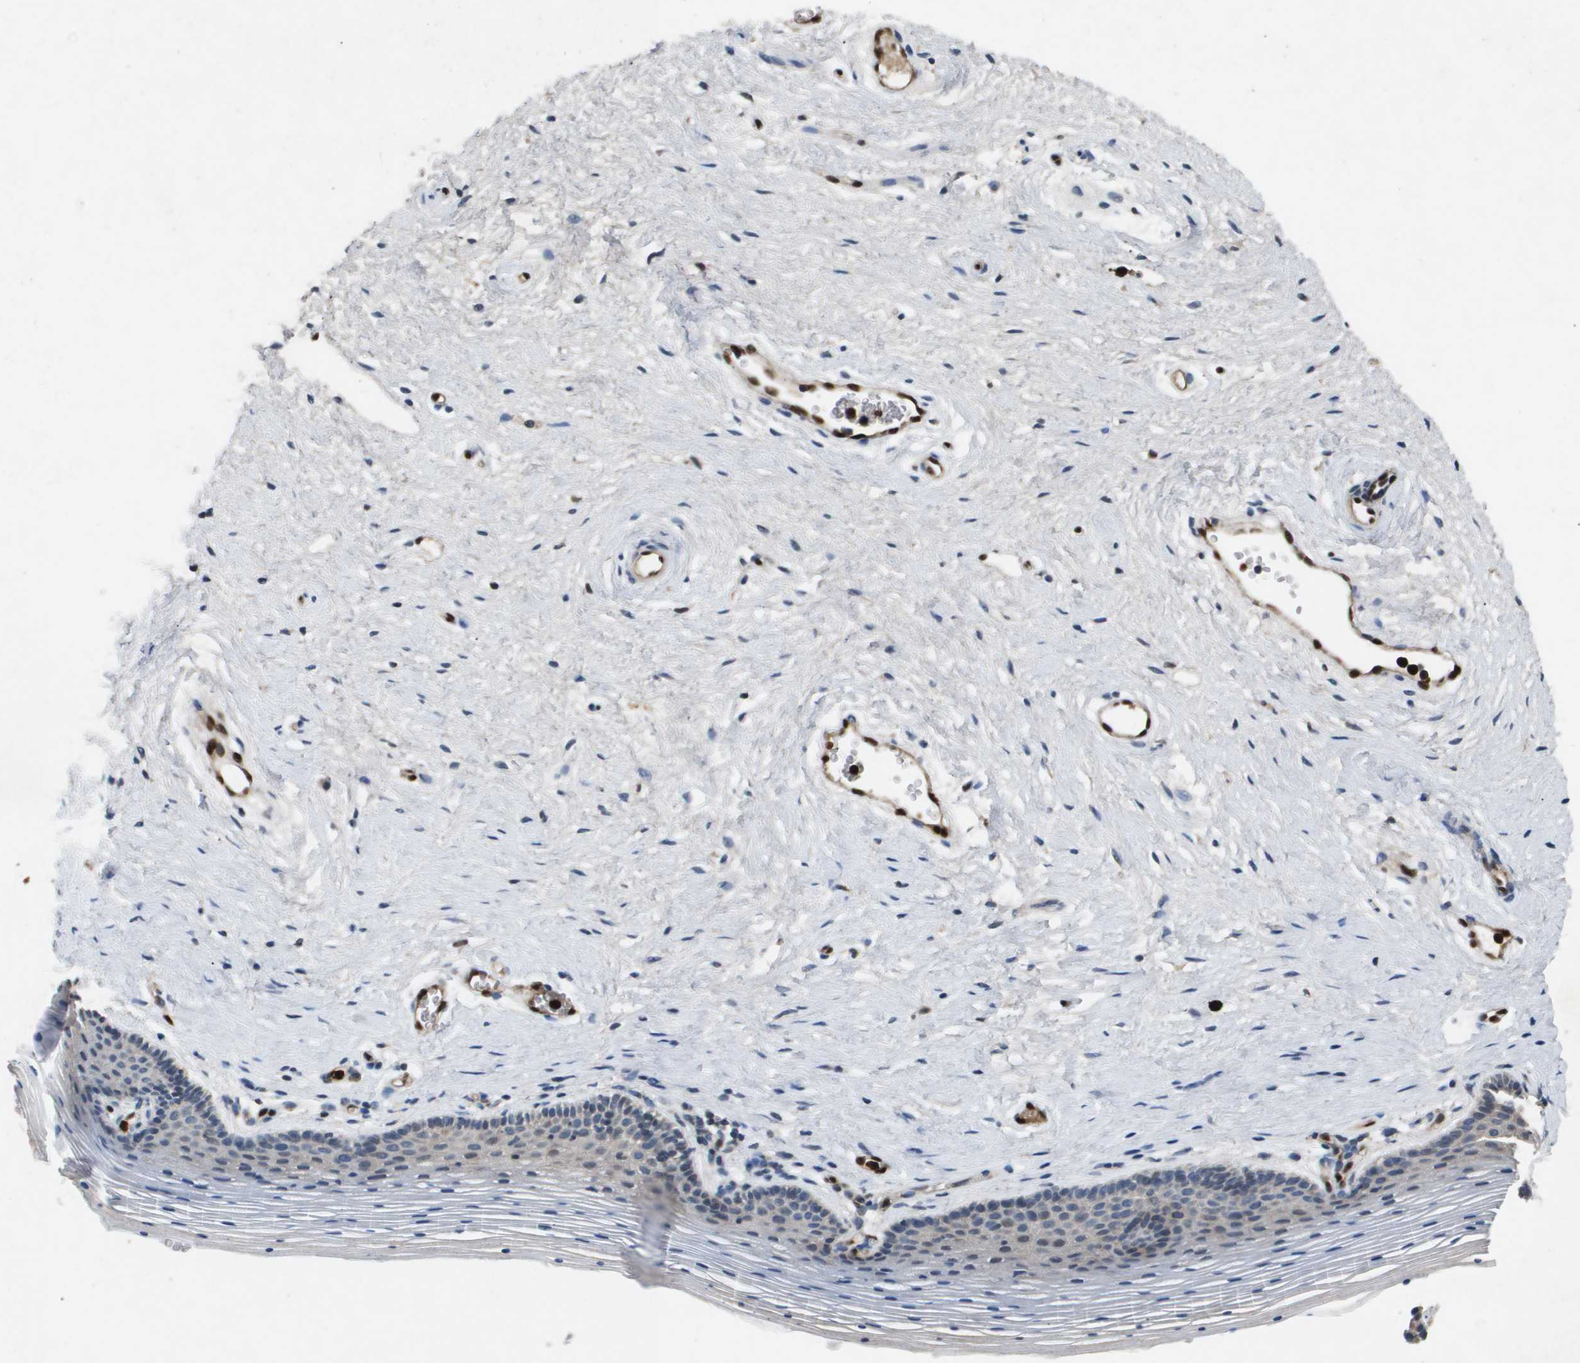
{"staining": {"intensity": "weak", "quantity": "<25%", "location": "cytoplasmic/membranous"}, "tissue": "vagina", "cell_type": "Squamous epithelial cells", "image_type": "normal", "snomed": [{"axis": "morphology", "description": "Normal tissue, NOS"}, {"axis": "topography", "description": "Vagina"}], "caption": "Human vagina stained for a protein using immunohistochemistry (IHC) displays no positivity in squamous epithelial cells.", "gene": "ERG", "patient": {"sex": "female", "age": 32}}